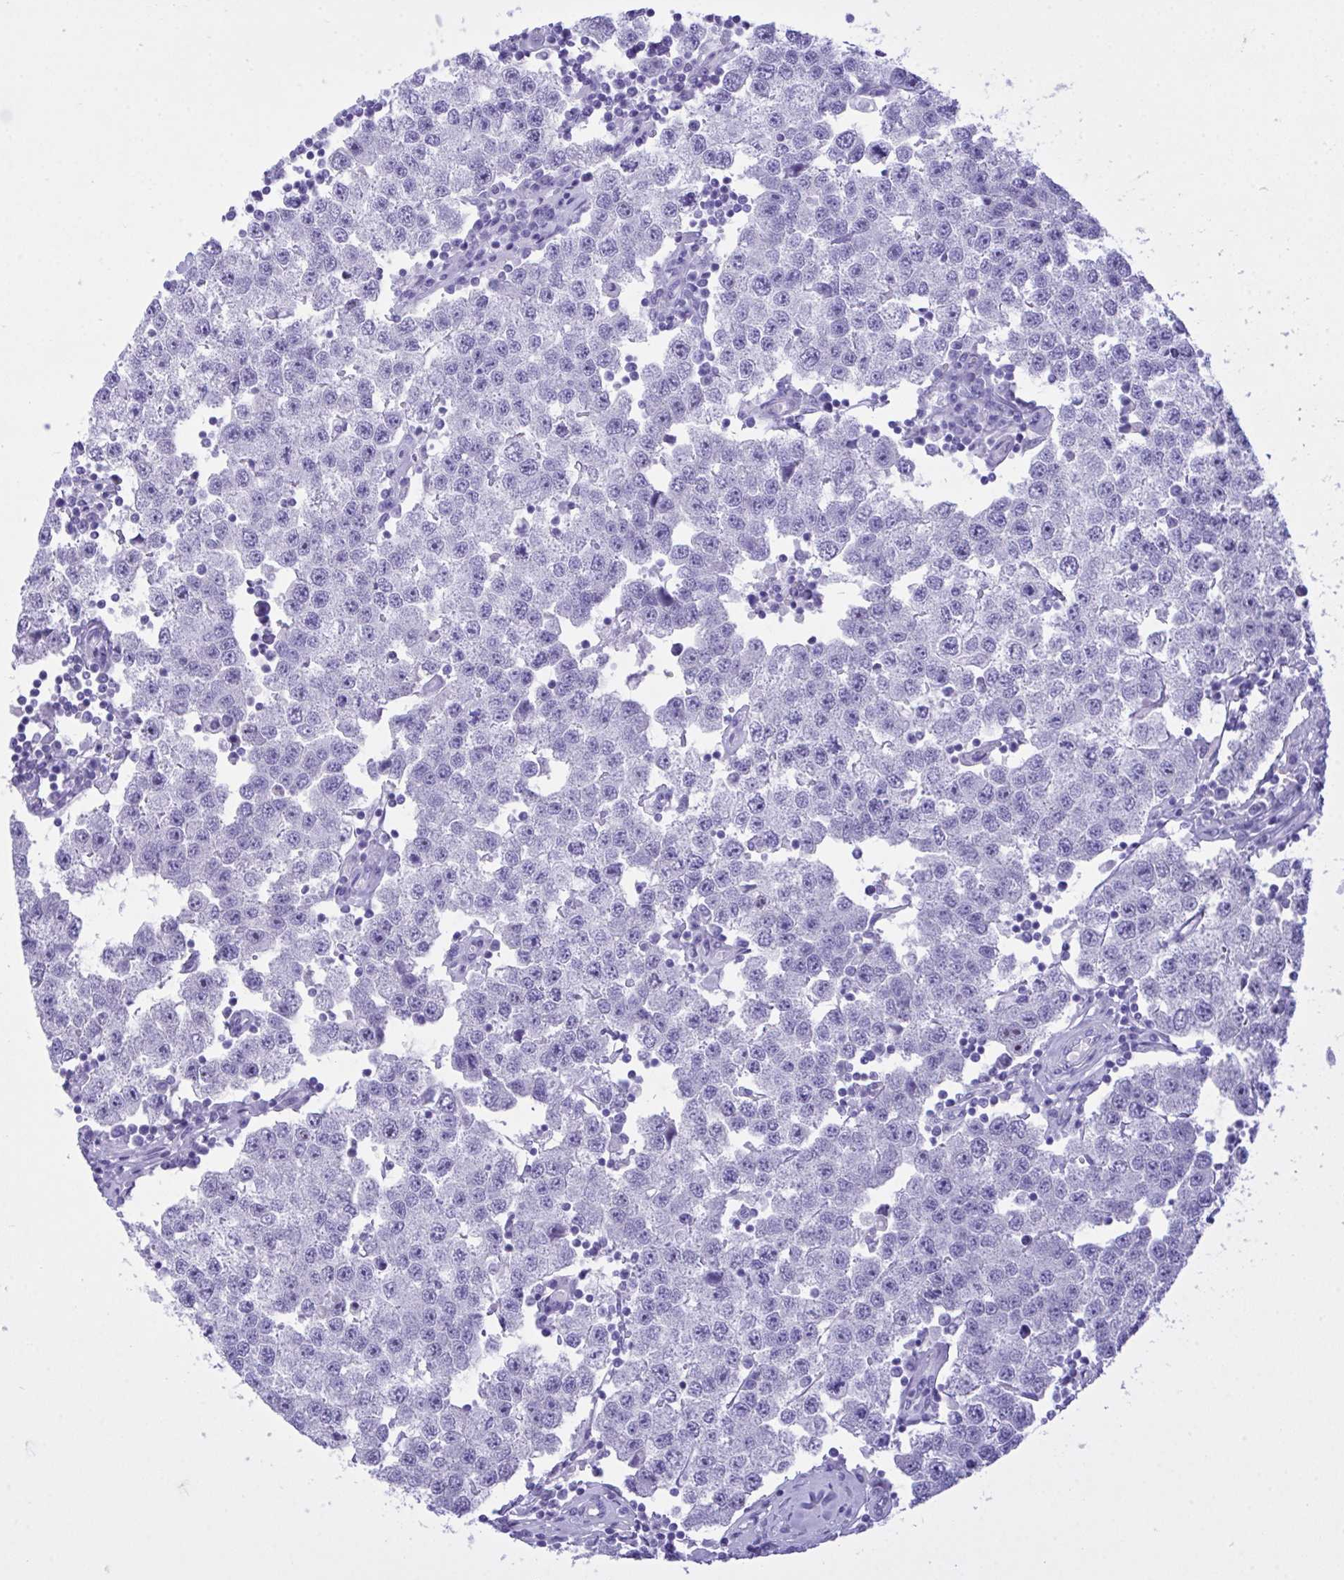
{"staining": {"intensity": "negative", "quantity": "none", "location": "none"}, "tissue": "testis cancer", "cell_type": "Tumor cells", "image_type": "cancer", "snomed": [{"axis": "morphology", "description": "Seminoma, NOS"}, {"axis": "topography", "description": "Testis"}], "caption": "The image exhibits no staining of tumor cells in testis cancer.", "gene": "BEX5", "patient": {"sex": "male", "age": 34}}